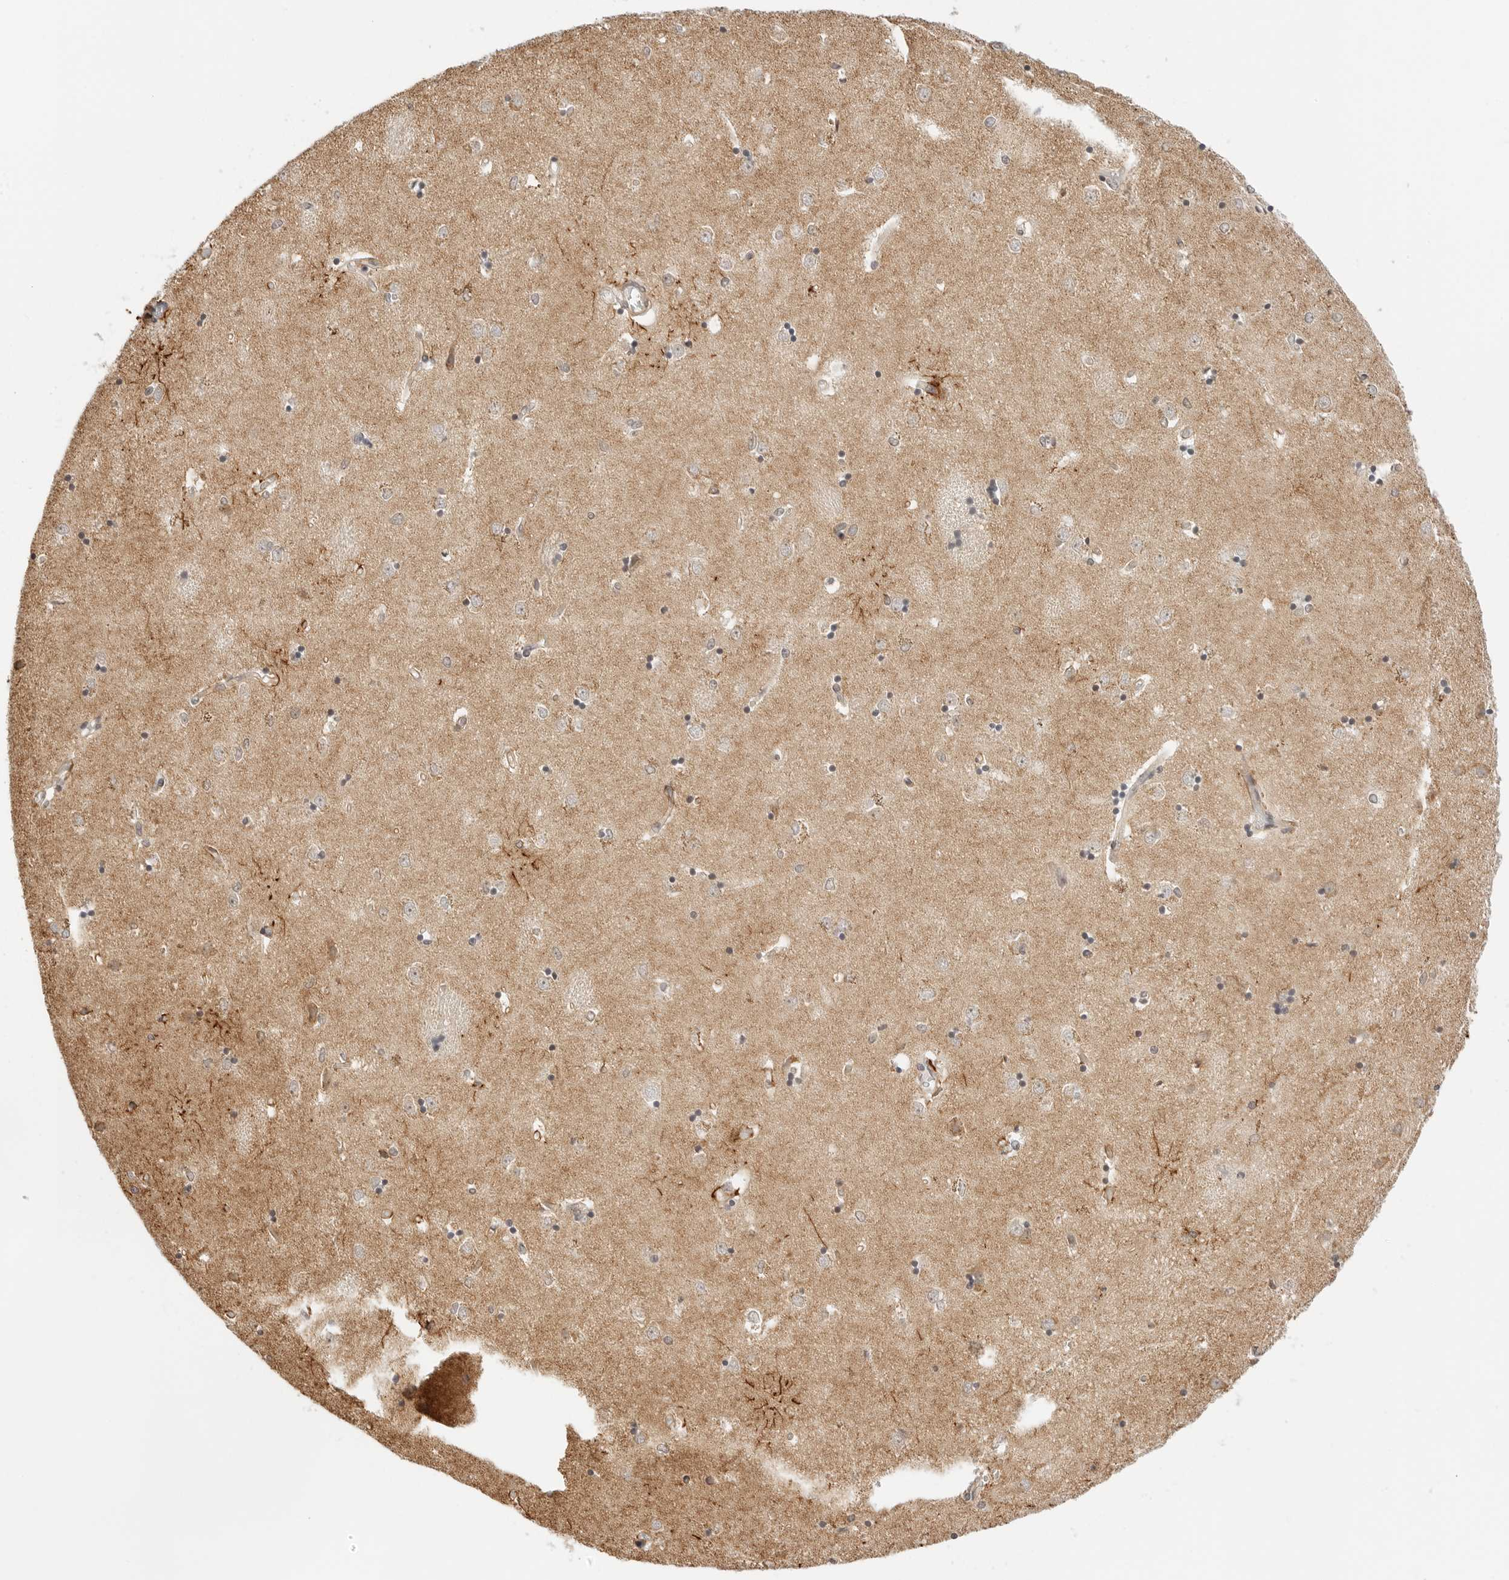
{"staining": {"intensity": "strong", "quantity": "<25%", "location": "cytoplasmic/membranous"}, "tissue": "caudate", "cell_type": "Glial cells", "image_type": "normal", "snomed": [{"axis": "morphology", "description": "Normal tissue, NOS"}, {"axis": "topography", "description": "Lateral ventricle wall"}], "caption": "A brown stain shows strong cytoplasmic/membranous positivity of a protein in glial cells of unremarkable human caudate. The staining is performed using DAB (3,3'-diaminobenzidine) brown chromogen to label protein expression. The nuclei are counter-stained blue using hematoxylin.", "gene": "GORAB", "patient": {"sex": "male", "age": 45}}